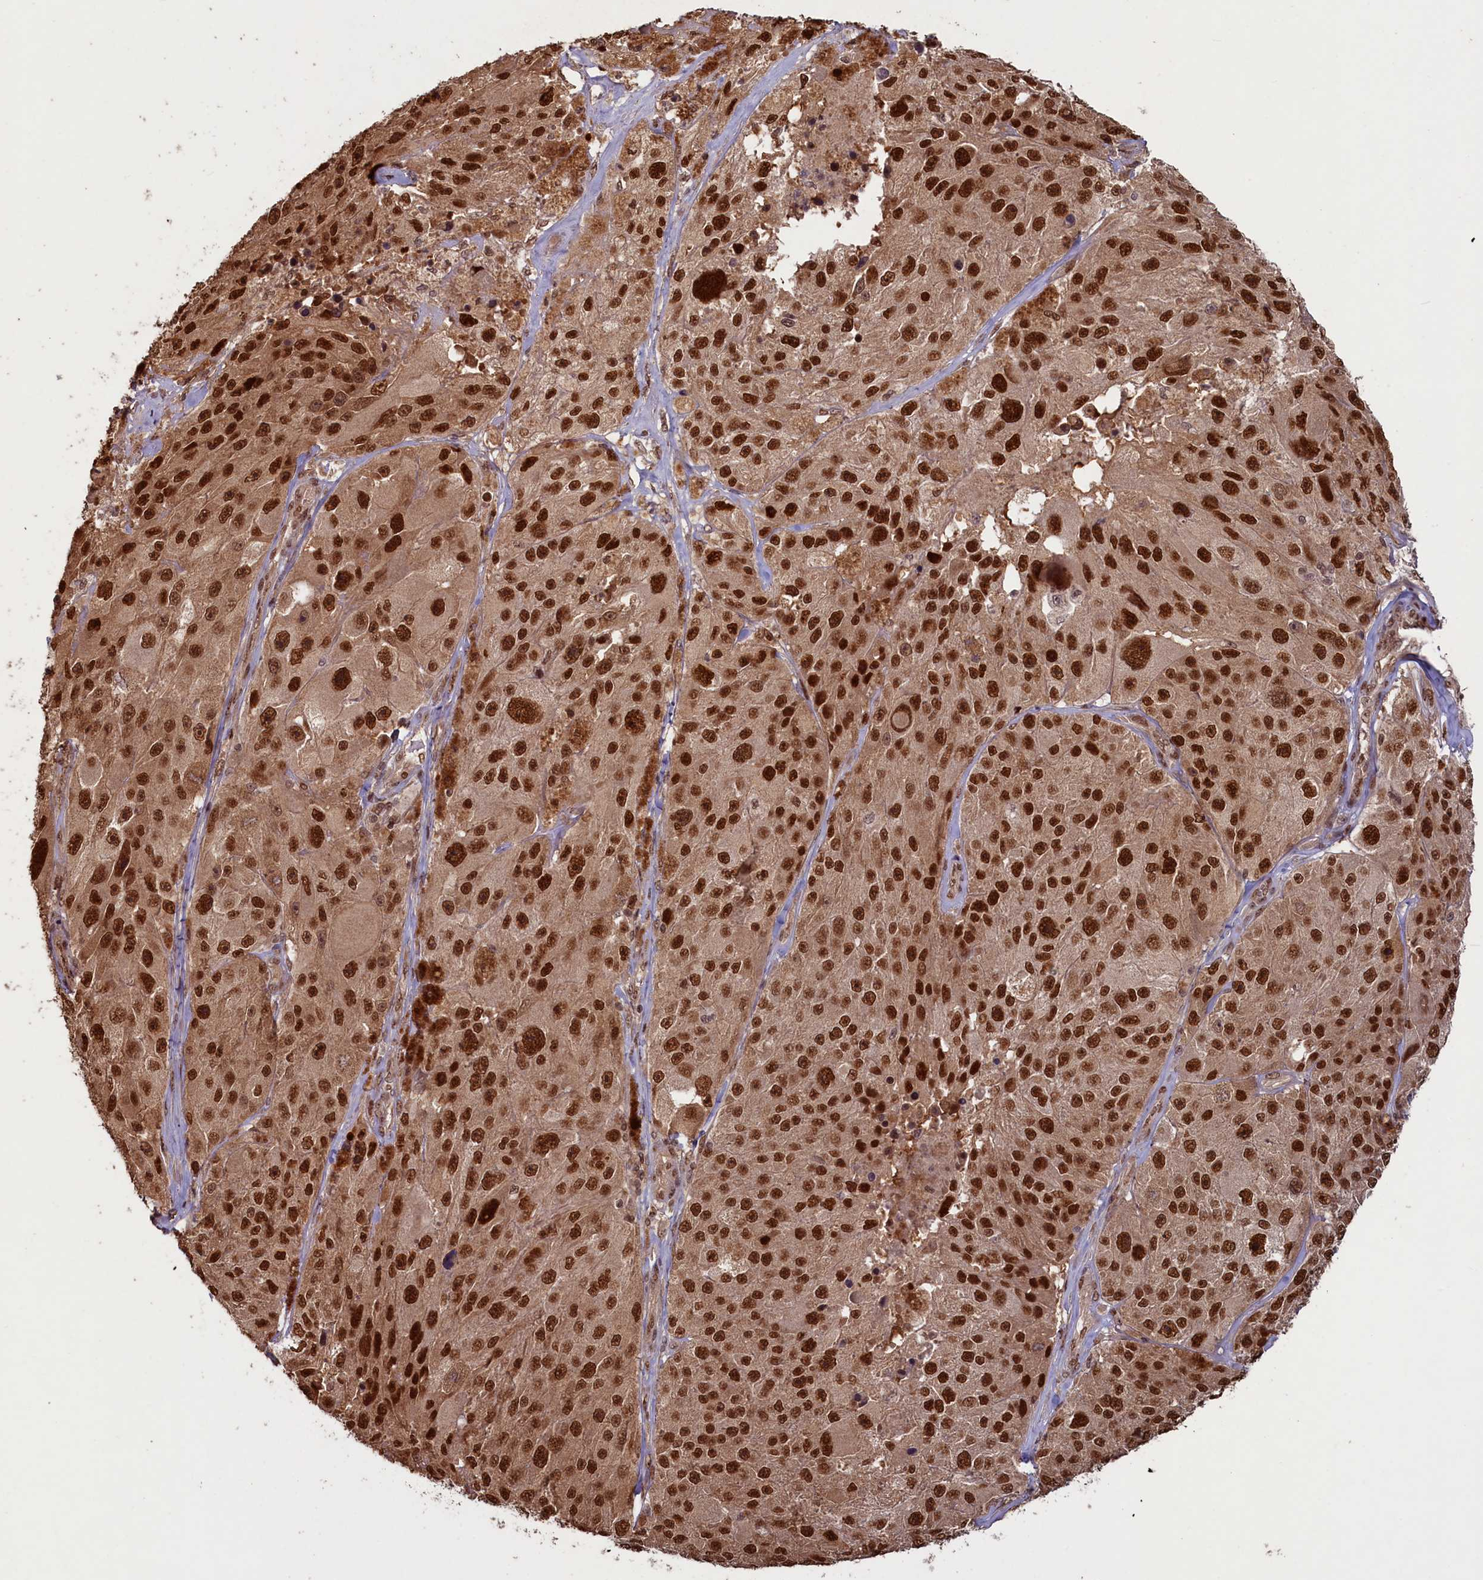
{"staining": {"intensity": "strong", "quantity": ">75%", "location": "nuclear"}, "tissue": "melanoma", "cell_type": "Tumor cells", "image_type": "cancer", "snomed": [{"axis": "morphology", "description": "Malignant melanoma, Metastatic site"}, {"axis": "topography", "description": "Lymph node"}], "caption": "Malignant melanoma (metastatic site) tissue exhibits strong nuclear positivity in about >75% of tumor cells, visualized by immunohistochemistry. The protein is shown in brown color, while the nuclei are stained blue.", "gene": "NAE1", "patient": {"sex": "male", "age": 62}}